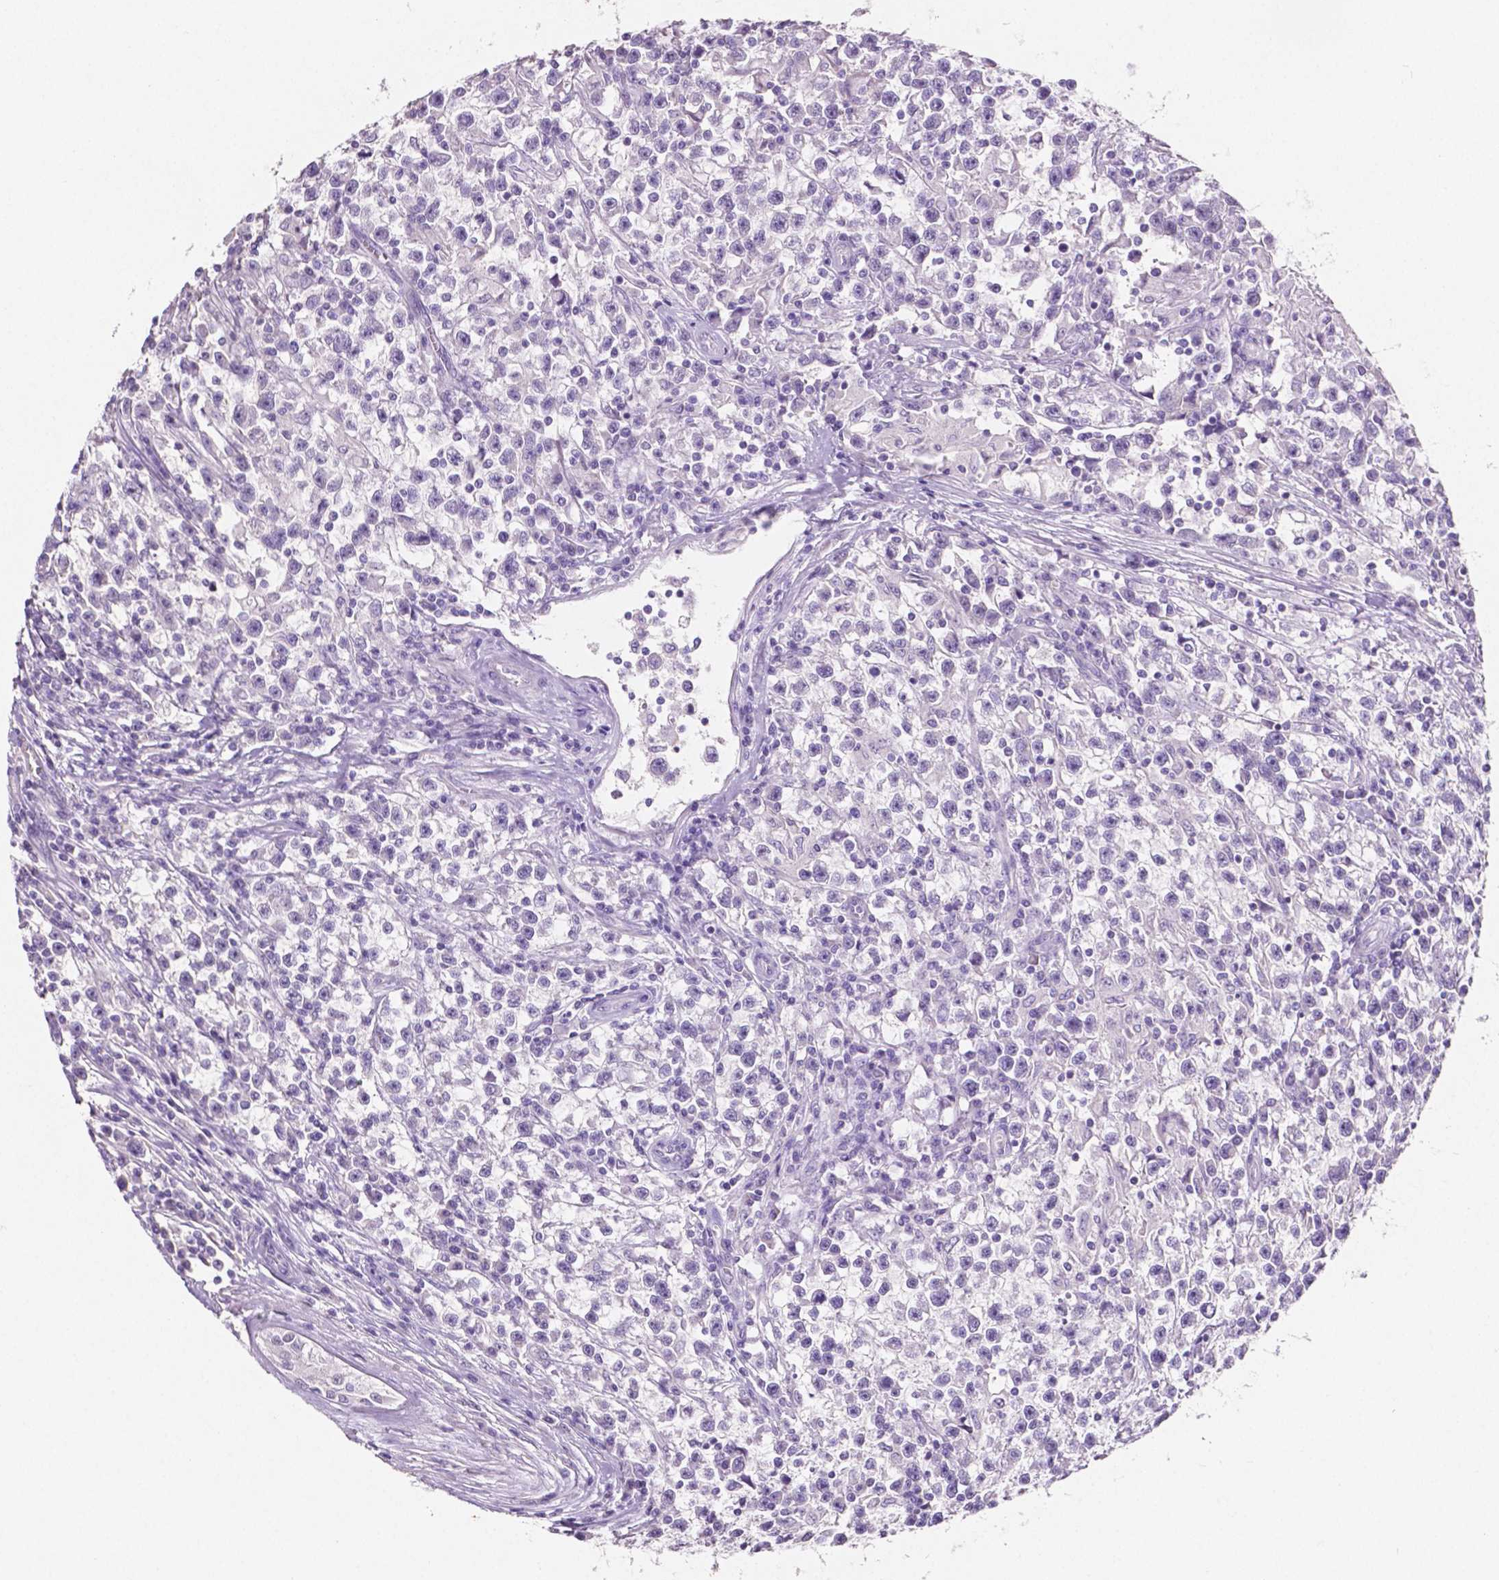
{"staining": {"intensity": "negative", "quantity": "none", "location": "none"}, "tissue": "testis cancer", "cell_type": "Tumor cells", "image_type": "cancer", "snomed": [{"axis": "morphology", "description": "Seminoma, NOS"}, {"axis": "topography", "description": "Testis"}], "caption": "Immunohistochemical staining of seminoma (testis) displays no significant staining in tumor cells. (Stains: DAB immunohistochemistry (IHC) with hematoxylin counter stain, Microscopy: brightfield microscopy at high magnification).", "gene": "SLC22A2", "patient": {"sex": "male", "age": 31}}